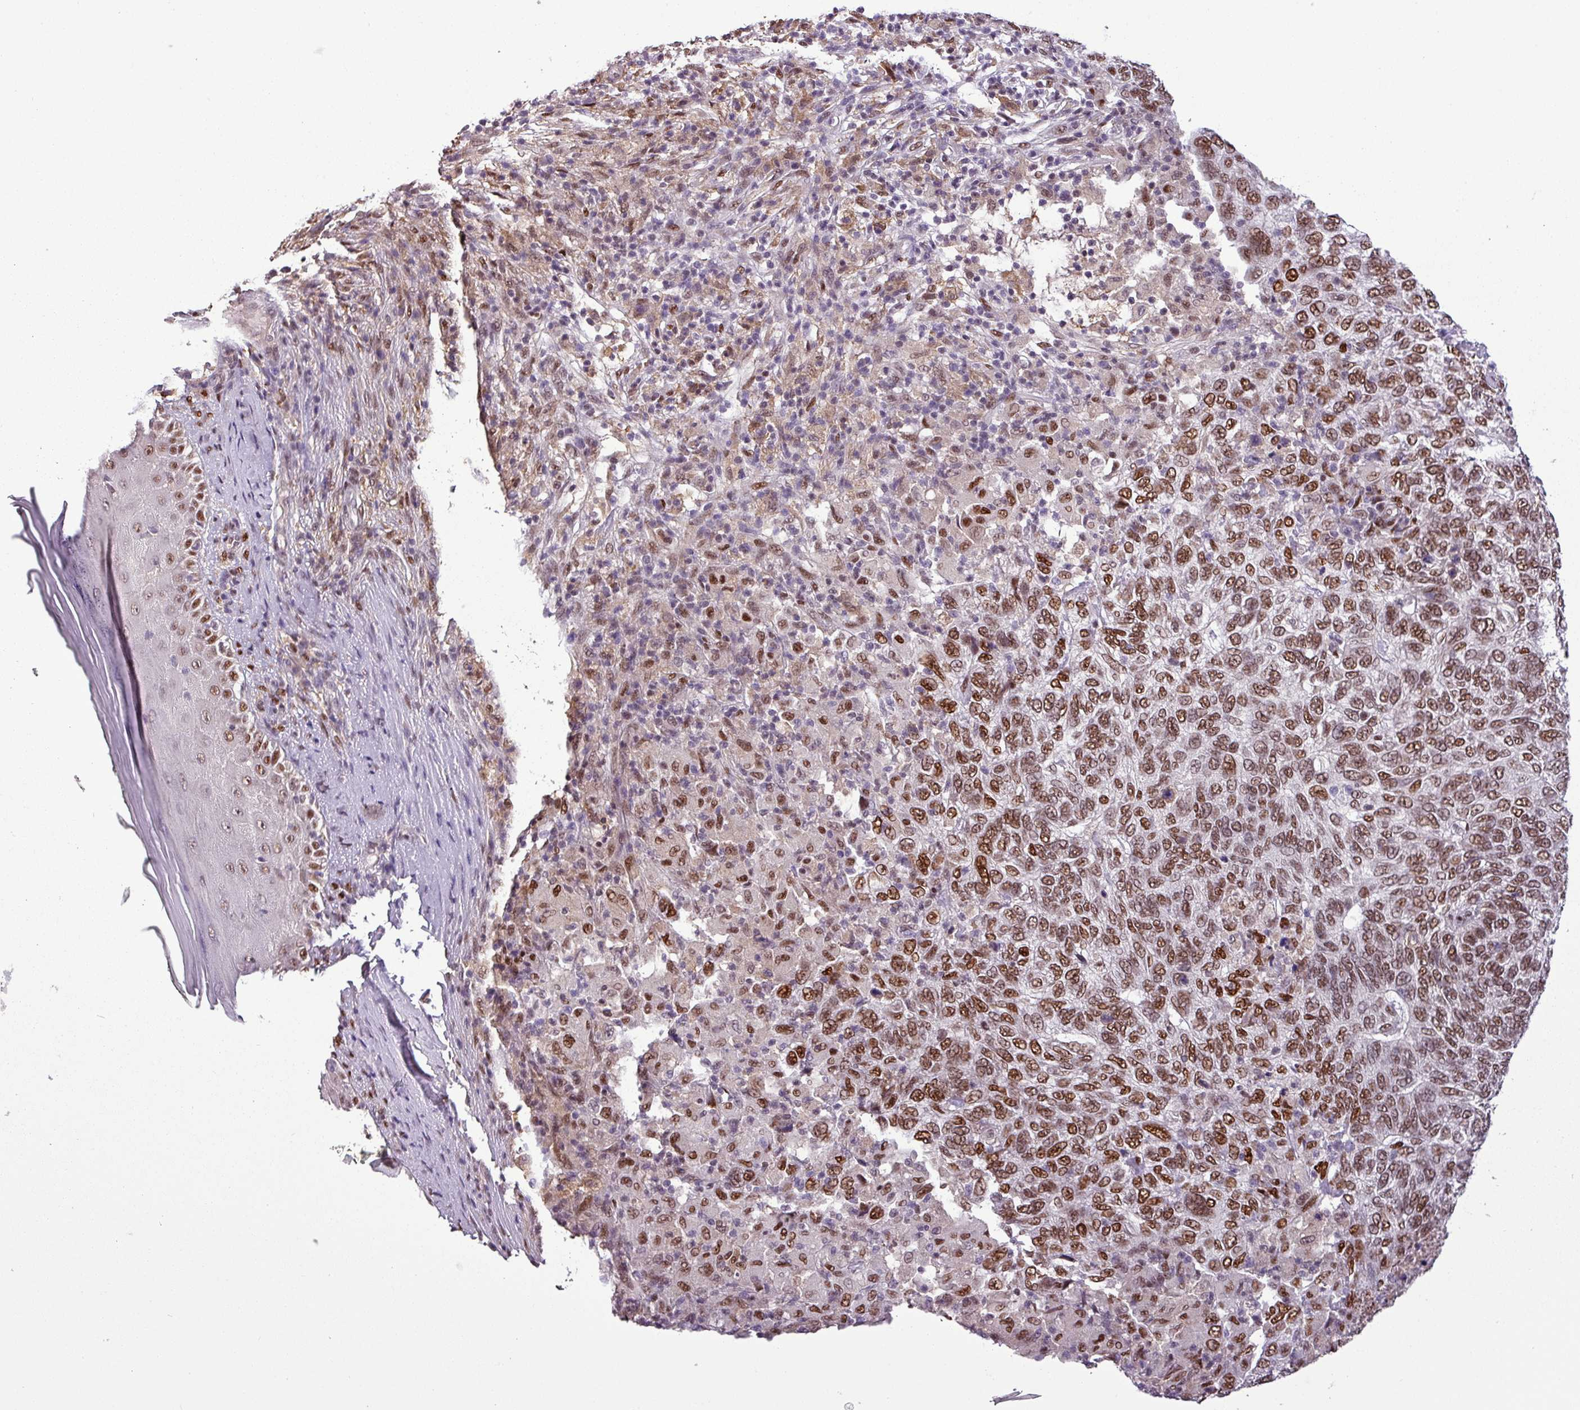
{"staining": {"intensity": "moderate", "quantity": ">75%", "location": "nuclear"}, "tissue": "skin cancer", "cell_type": "Tumor cells", "image_type": "cancer", "snomed": [{"axis": "morphology", "description": "Basal cell carcinoma"}, {"axis": "topography", "description": "Skin"}], "caption": "Skin cancer (basal cell carcinoma) stained with immunohistochemistry (IHC) shows moderate nuclear expression in about >75% of tumor cells.", "gene": "IRF2BPL", "patient": {"sex": "female", "age": 65}}